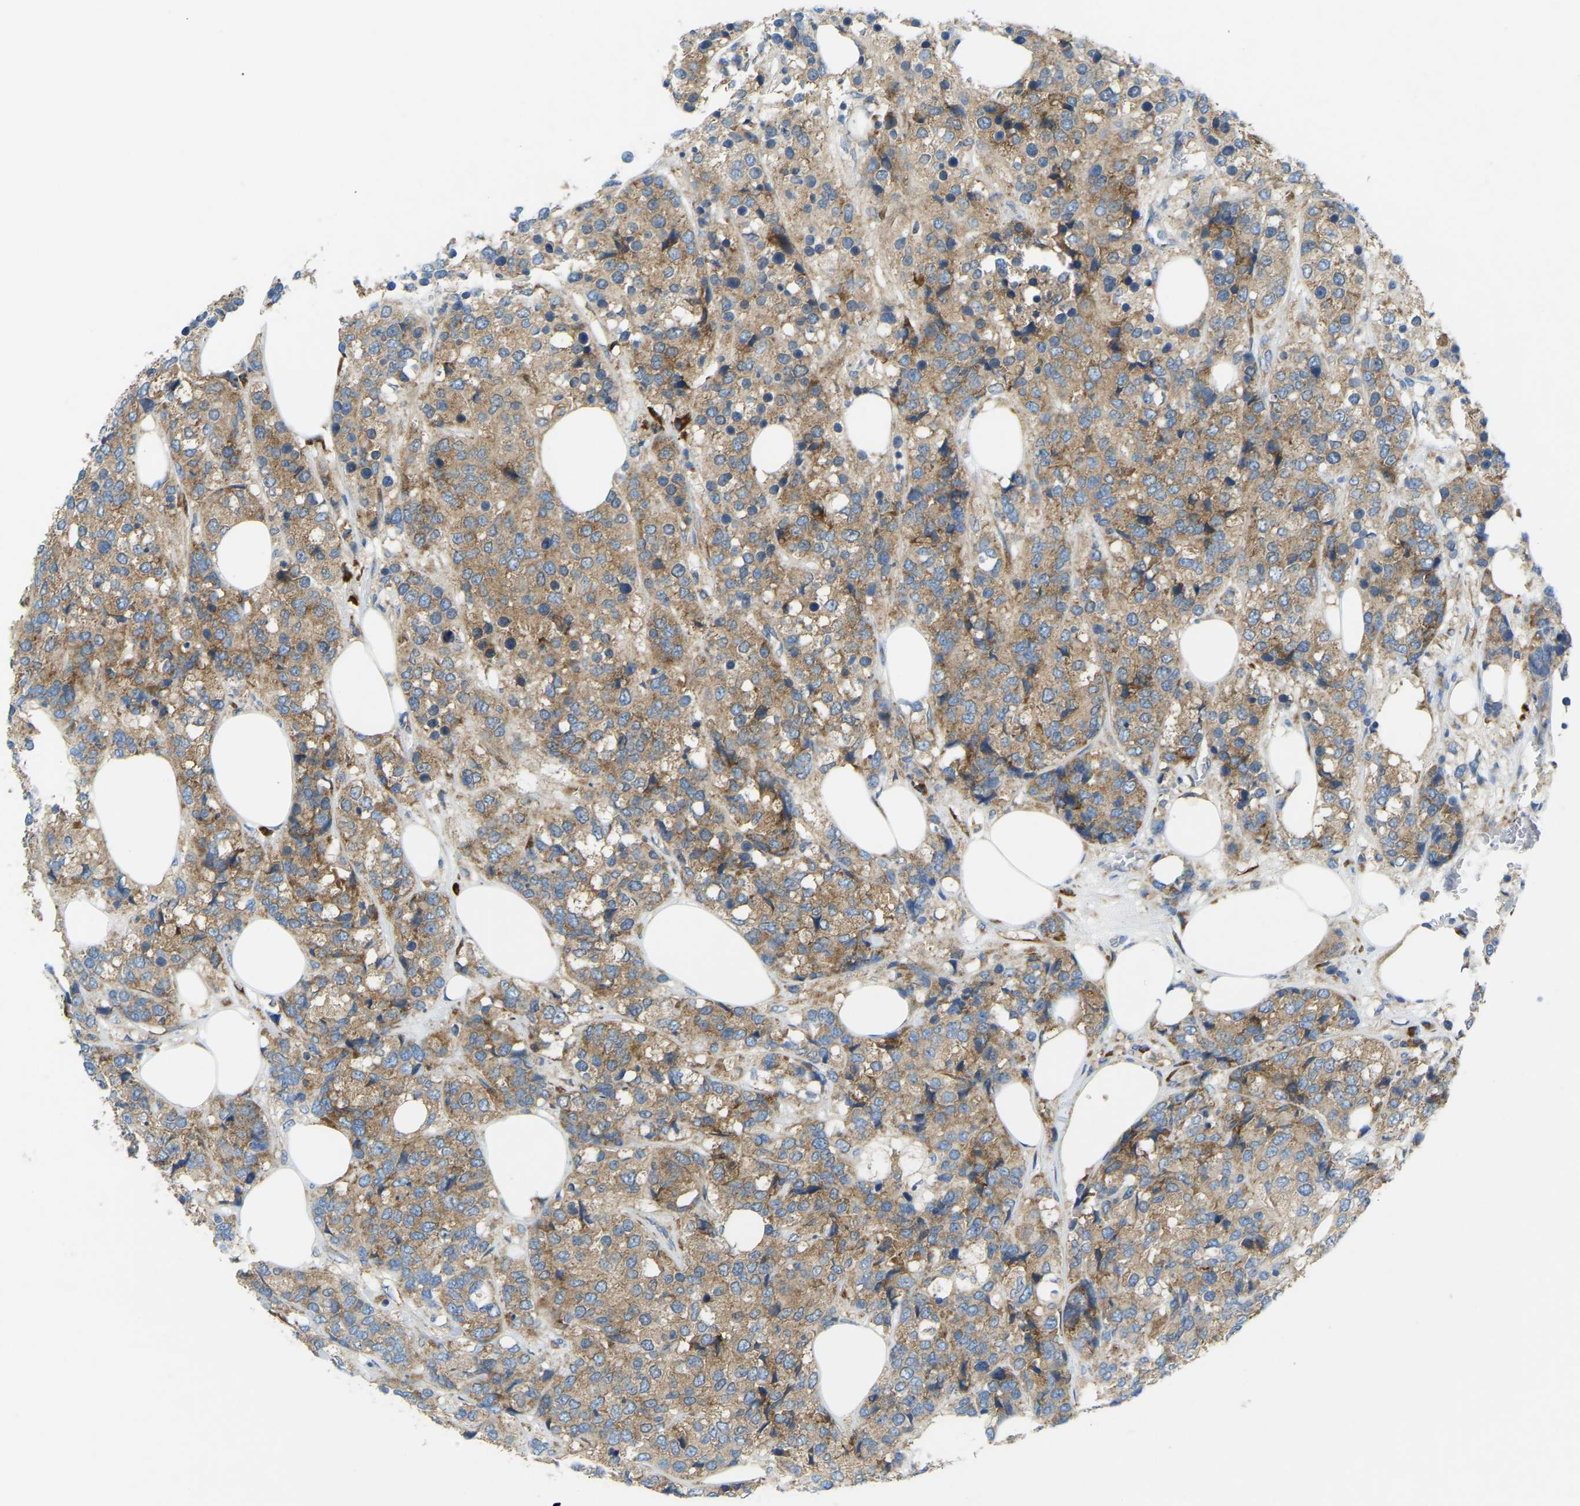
{"staining": {"intensity": "moderate", "quantity": ">75%", "location": "cytoplasmic/membranous"}, "tissue": "breast cancer", "cell_type": "Tumor cells", "image_type": "cancer", "snomed": [{"axis": "morphology", "description": "Lobular carcinoma"}, {"axis": "topography", "description": "Breast"}], "caption": "Human breast cancer (lobular carcinoma) stained with a protein marker exhibits moderate staining in tumor cells.", "gene": "SND1", "patient": {"sex": "female", "age": 59}}